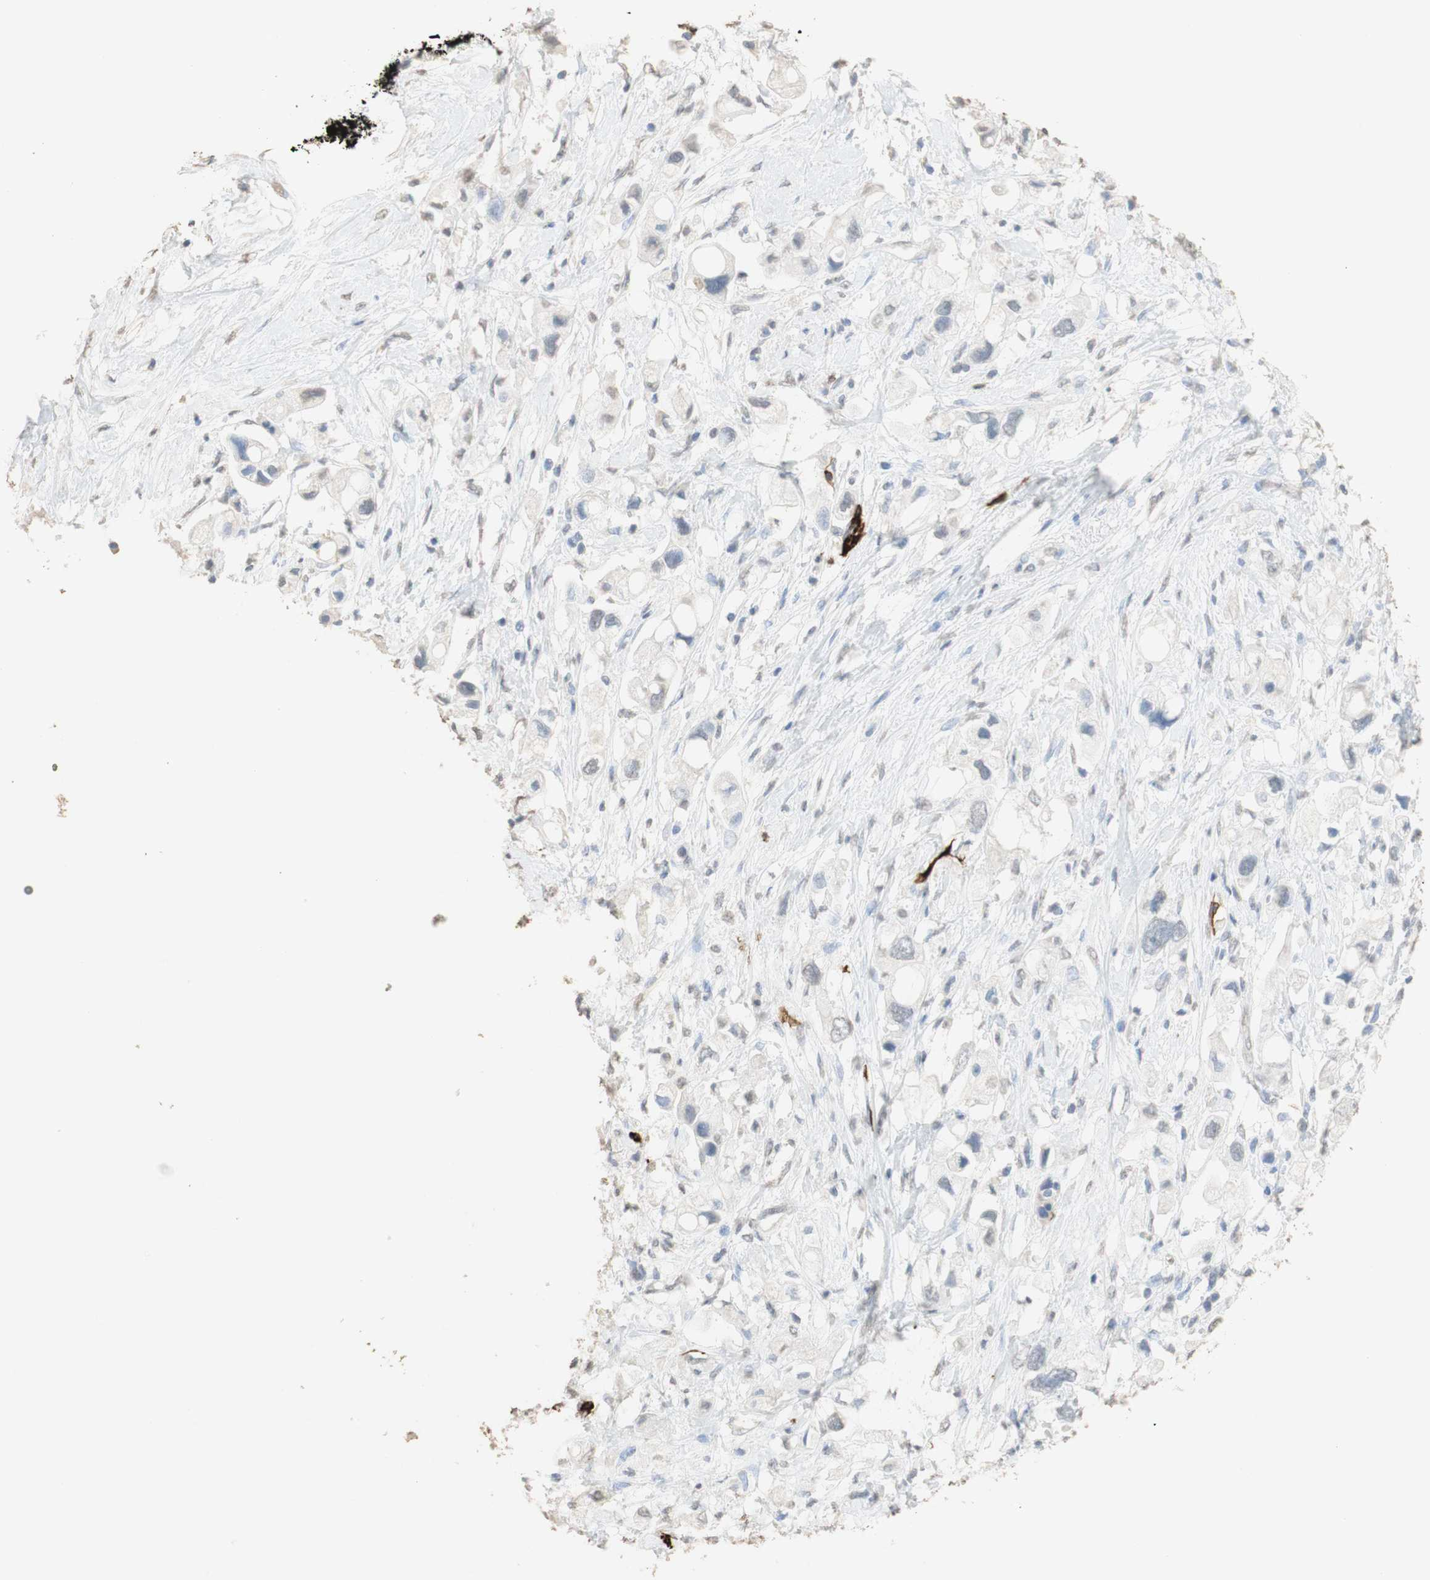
{"staining": {"intensity": "weak", "quantity": "<25%", "location": "cytoplasmic/membranous"}, "tissue": "pancreatic cancer", "cell_type": "Tumor cells", "image_type": "cancer", "snomed": [{"axis": "morphology", "description": "Adenocarcinoma, NOS"}, {"axis": "topography", "description": "Pancreas"}], "caption": "The IHC image has no significant staining in tumor cells of pancreatic adenocarcinoma tissue.", "gene": "L1CAM", "patient": {"sex": "female", "age": 56}}